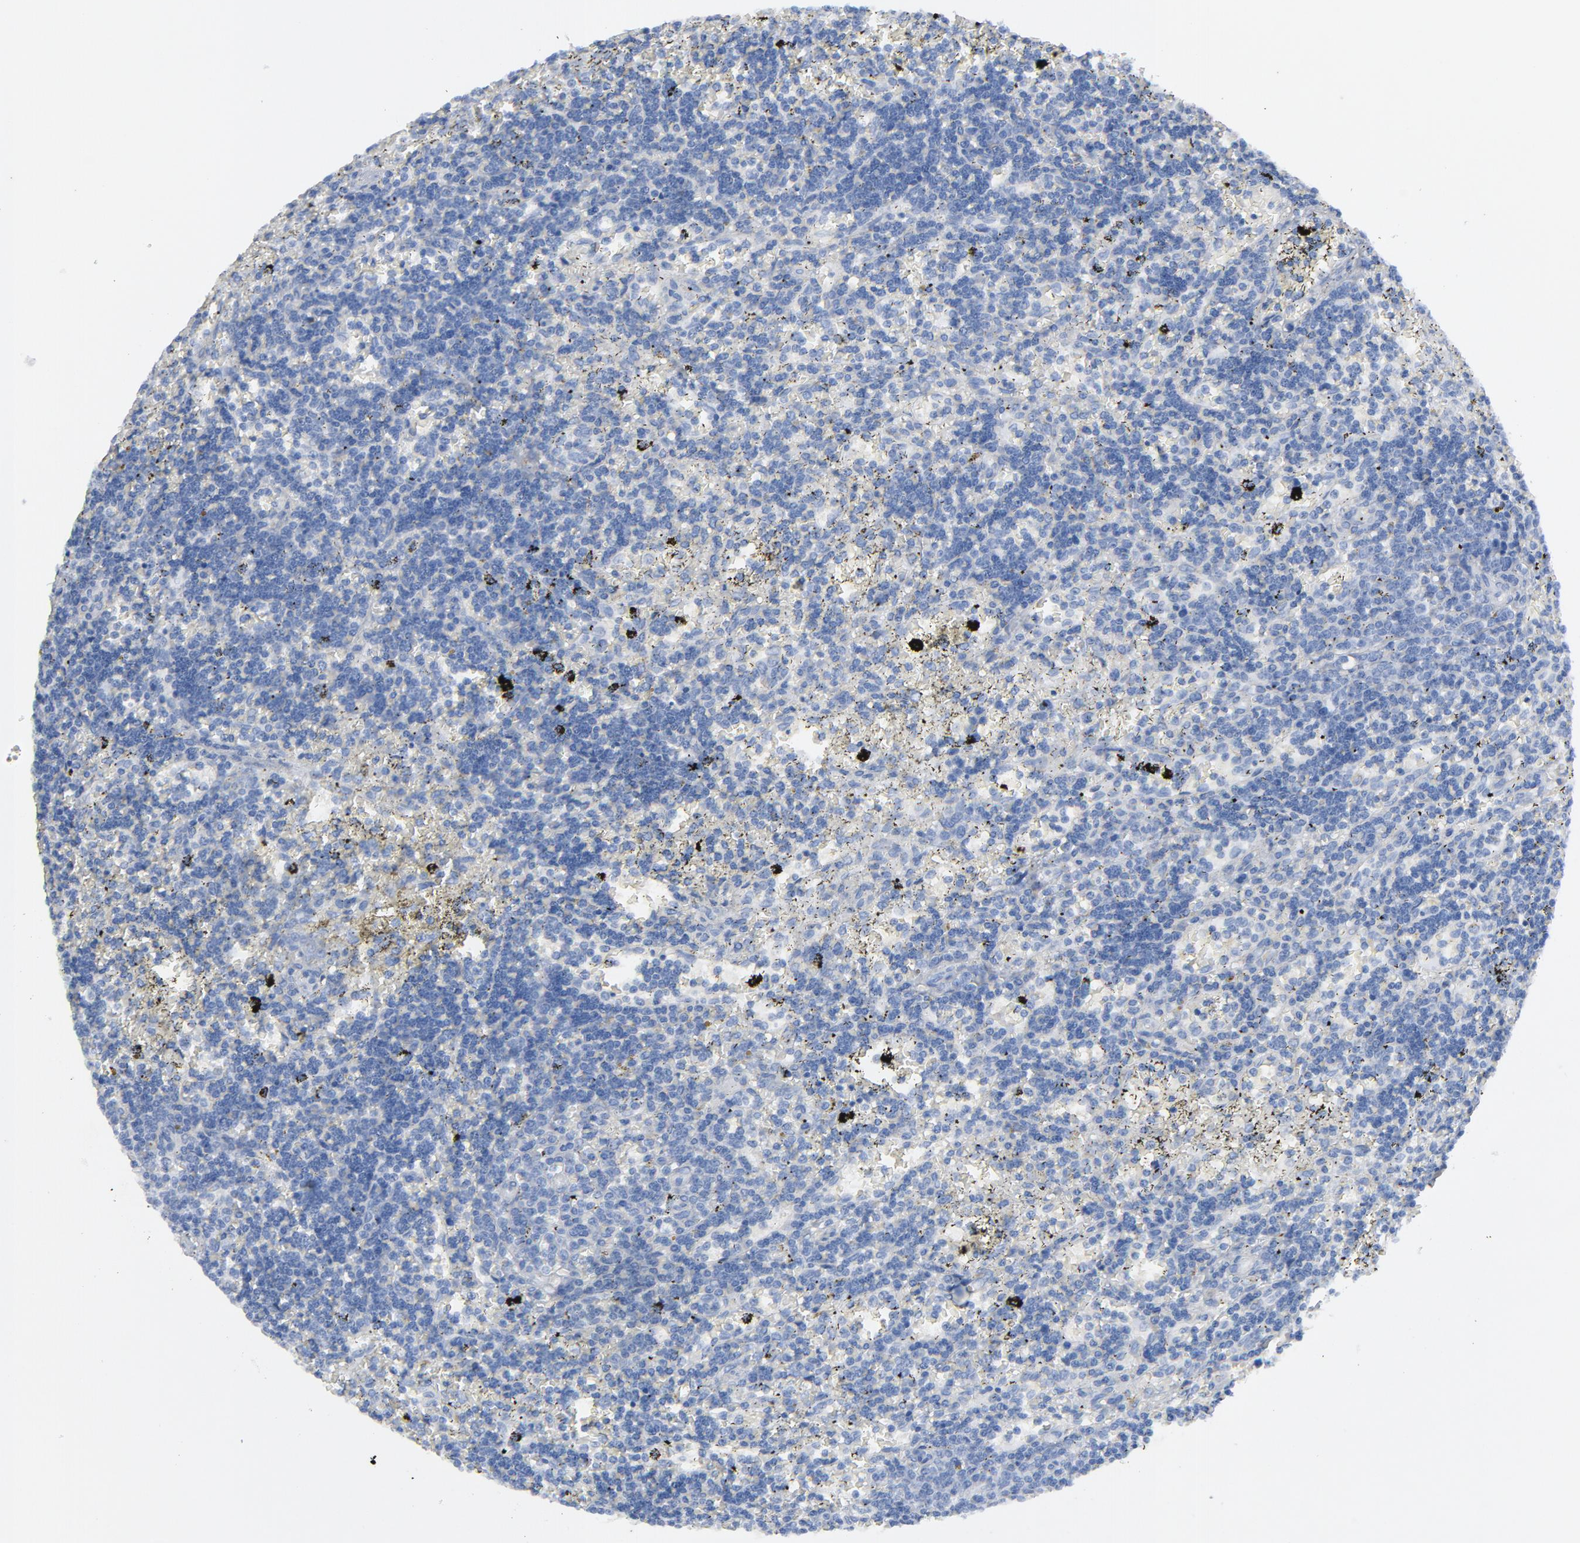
{"staining": {"intensity": "negative", "quantity": "none", "location": "none"}, "tissue": "lymphoma", "cell_type": "Tumor cells", "image_type": "cancer", "snomed": [{"axis": "morphology", "description": "Malignant lymphoma, non-Hodgkin's type, Low grade"}, {"axis": "topography", "description": "Spleen"}], "caption": "Micrograph shows no protein expression in tumor cells of lymphoma tissue.", "gene": "C14orf119", "patient": {"sex": "male", "age": 60}}